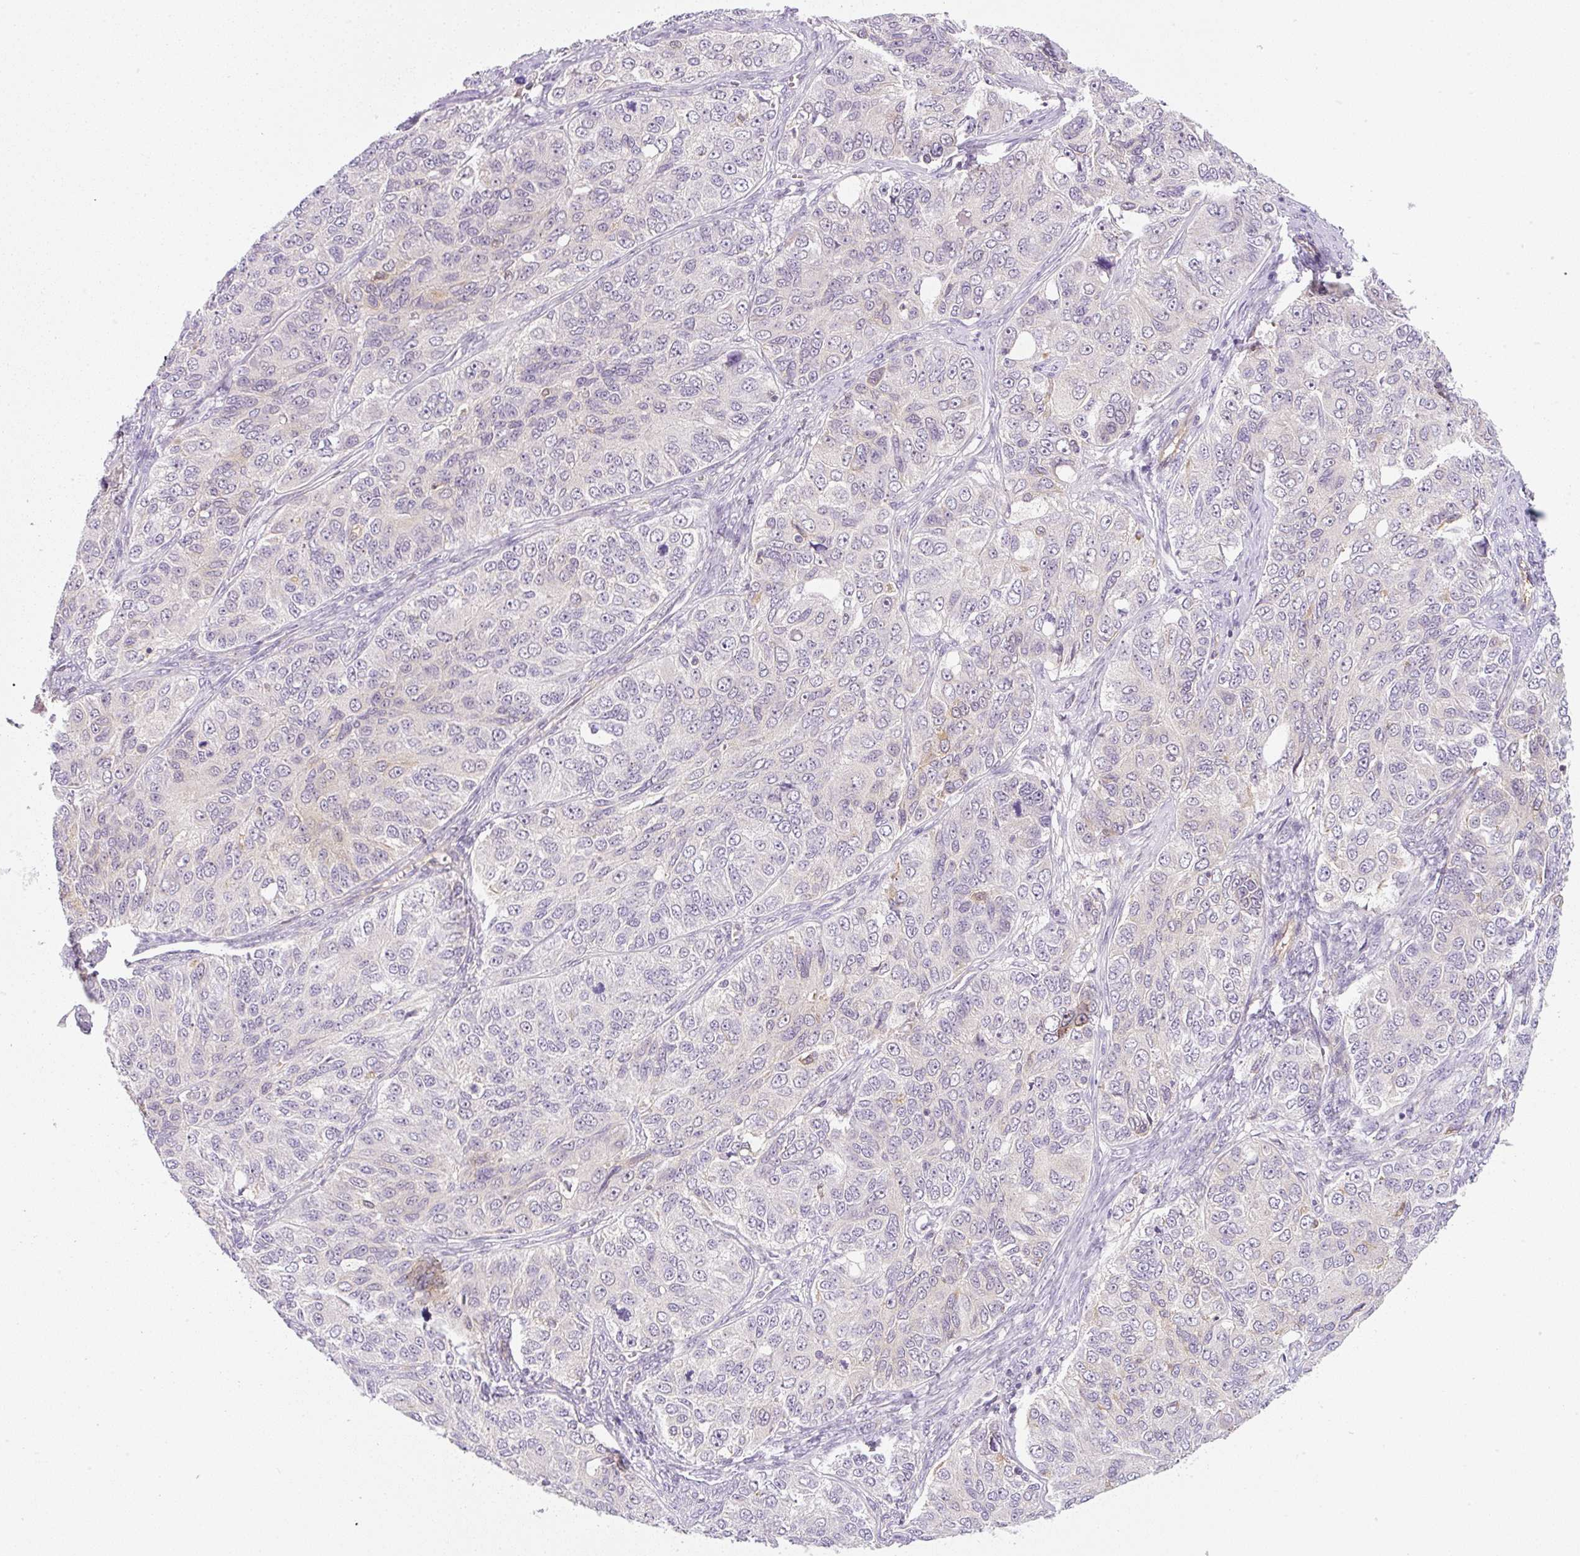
{"staining": {"intensity": "negative", "quantity": "none", "location": "none"}, "tissue": "ovarian cancer", "cell_type": "Tumor cells", "image_type": "cancer", "snomed": [{"axis": "morphology", "description": "Carcinoma, endometroid"}, {"axis": "topography", "description": "Ovary"}], "caption": "This is an IHC image of ovarian cancer (endometroid carcinoma). There is no positivity in tumor cells.", "gene": "OMA1", "patient": {"sex": "female", "age": 51}}